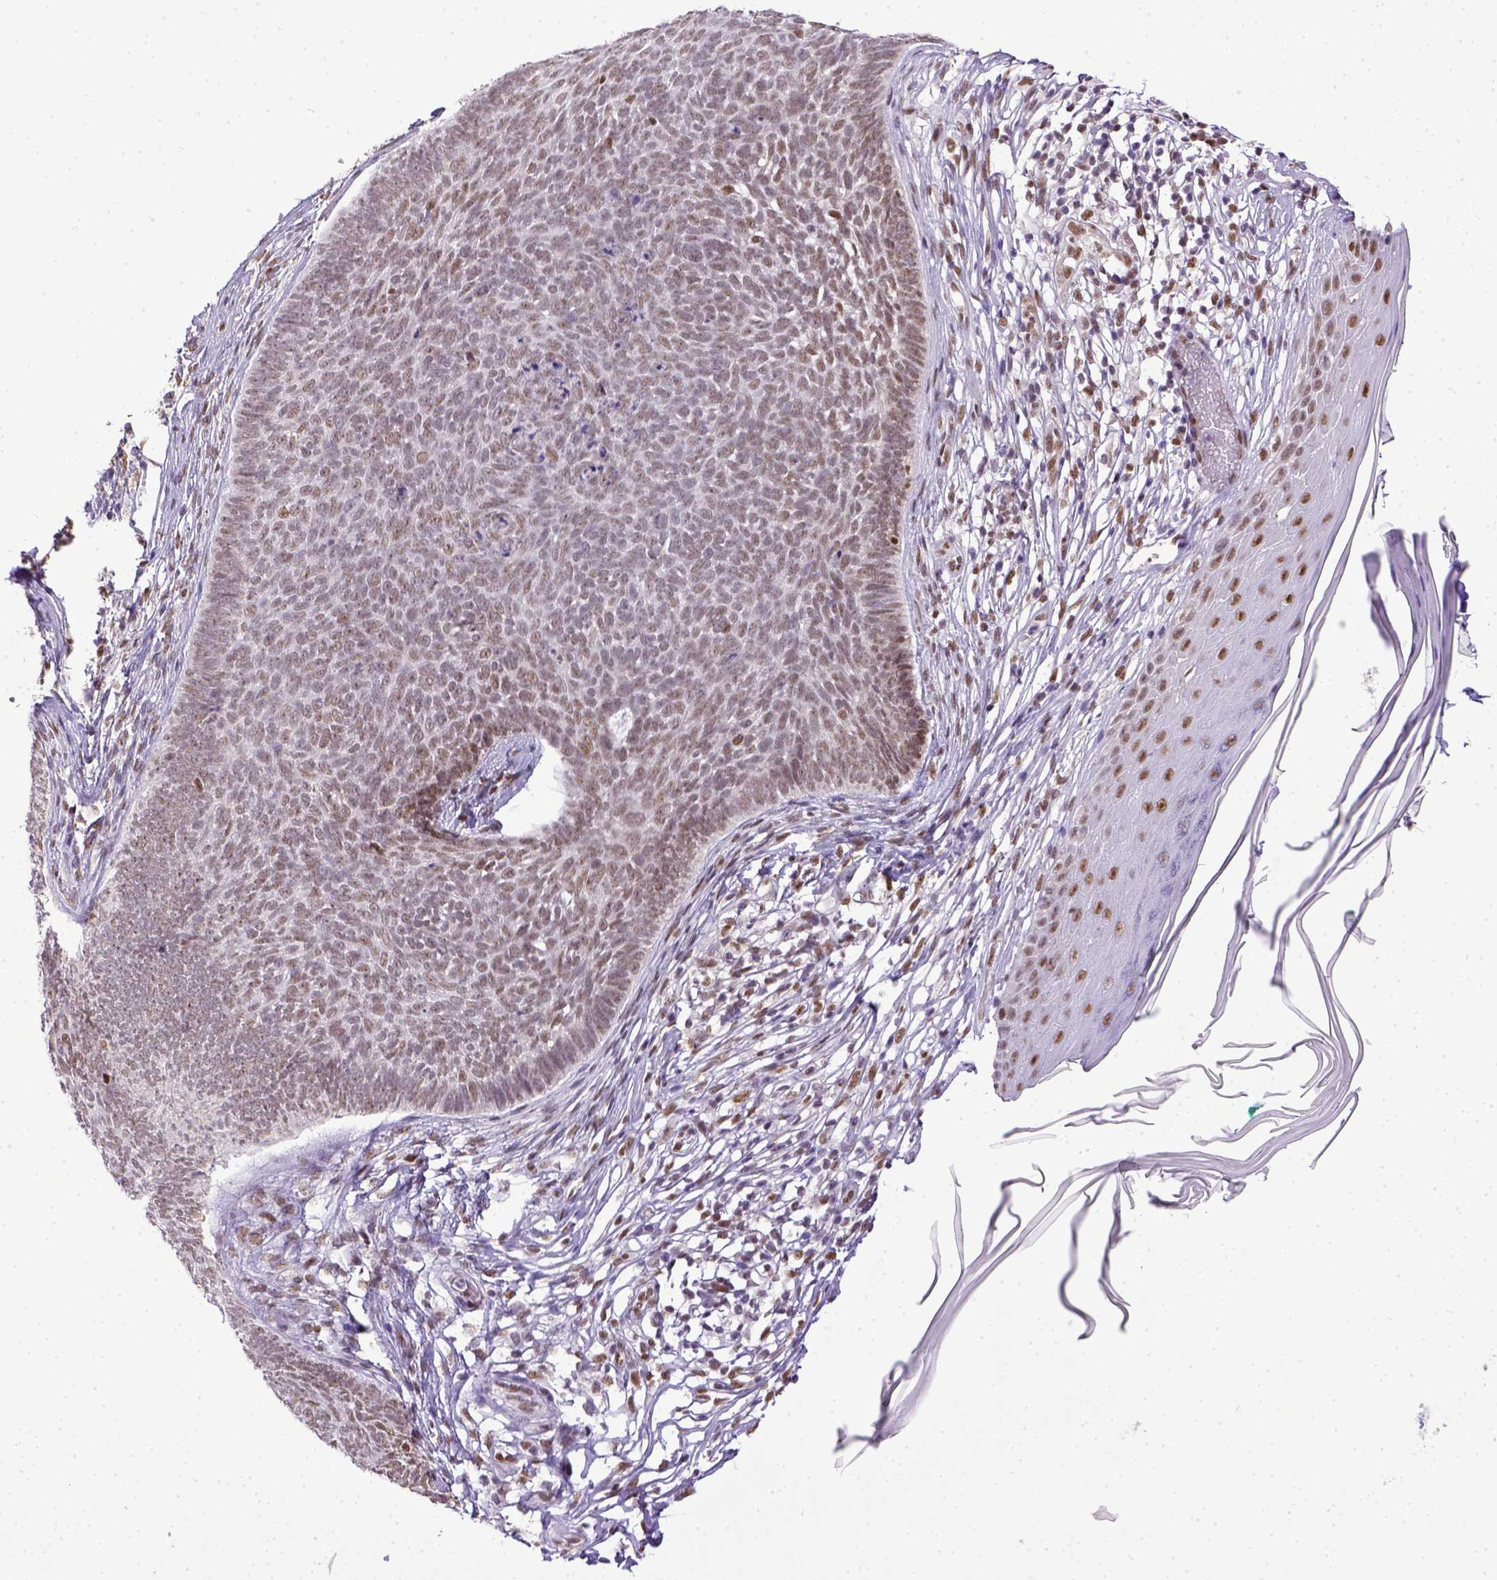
{"staining": {"intensity": "weak", "quantity": ">75%", "location": "nuclear"}, "tissue": "skin cancer", "cell_type": "Tumor cells", "image_type": "cancer", "snomed": [{"axis": "morphology", "description": "Basal cell carcinoma"}, {"axis": "topography", "description": "Skin"}], "caption": "Protein expression analysis of skin cancer displays weak nuclear positivity in about >75% of tumor cells.", "gene": "ERCC1", "patient": {"sex": "male", "age": 85}}